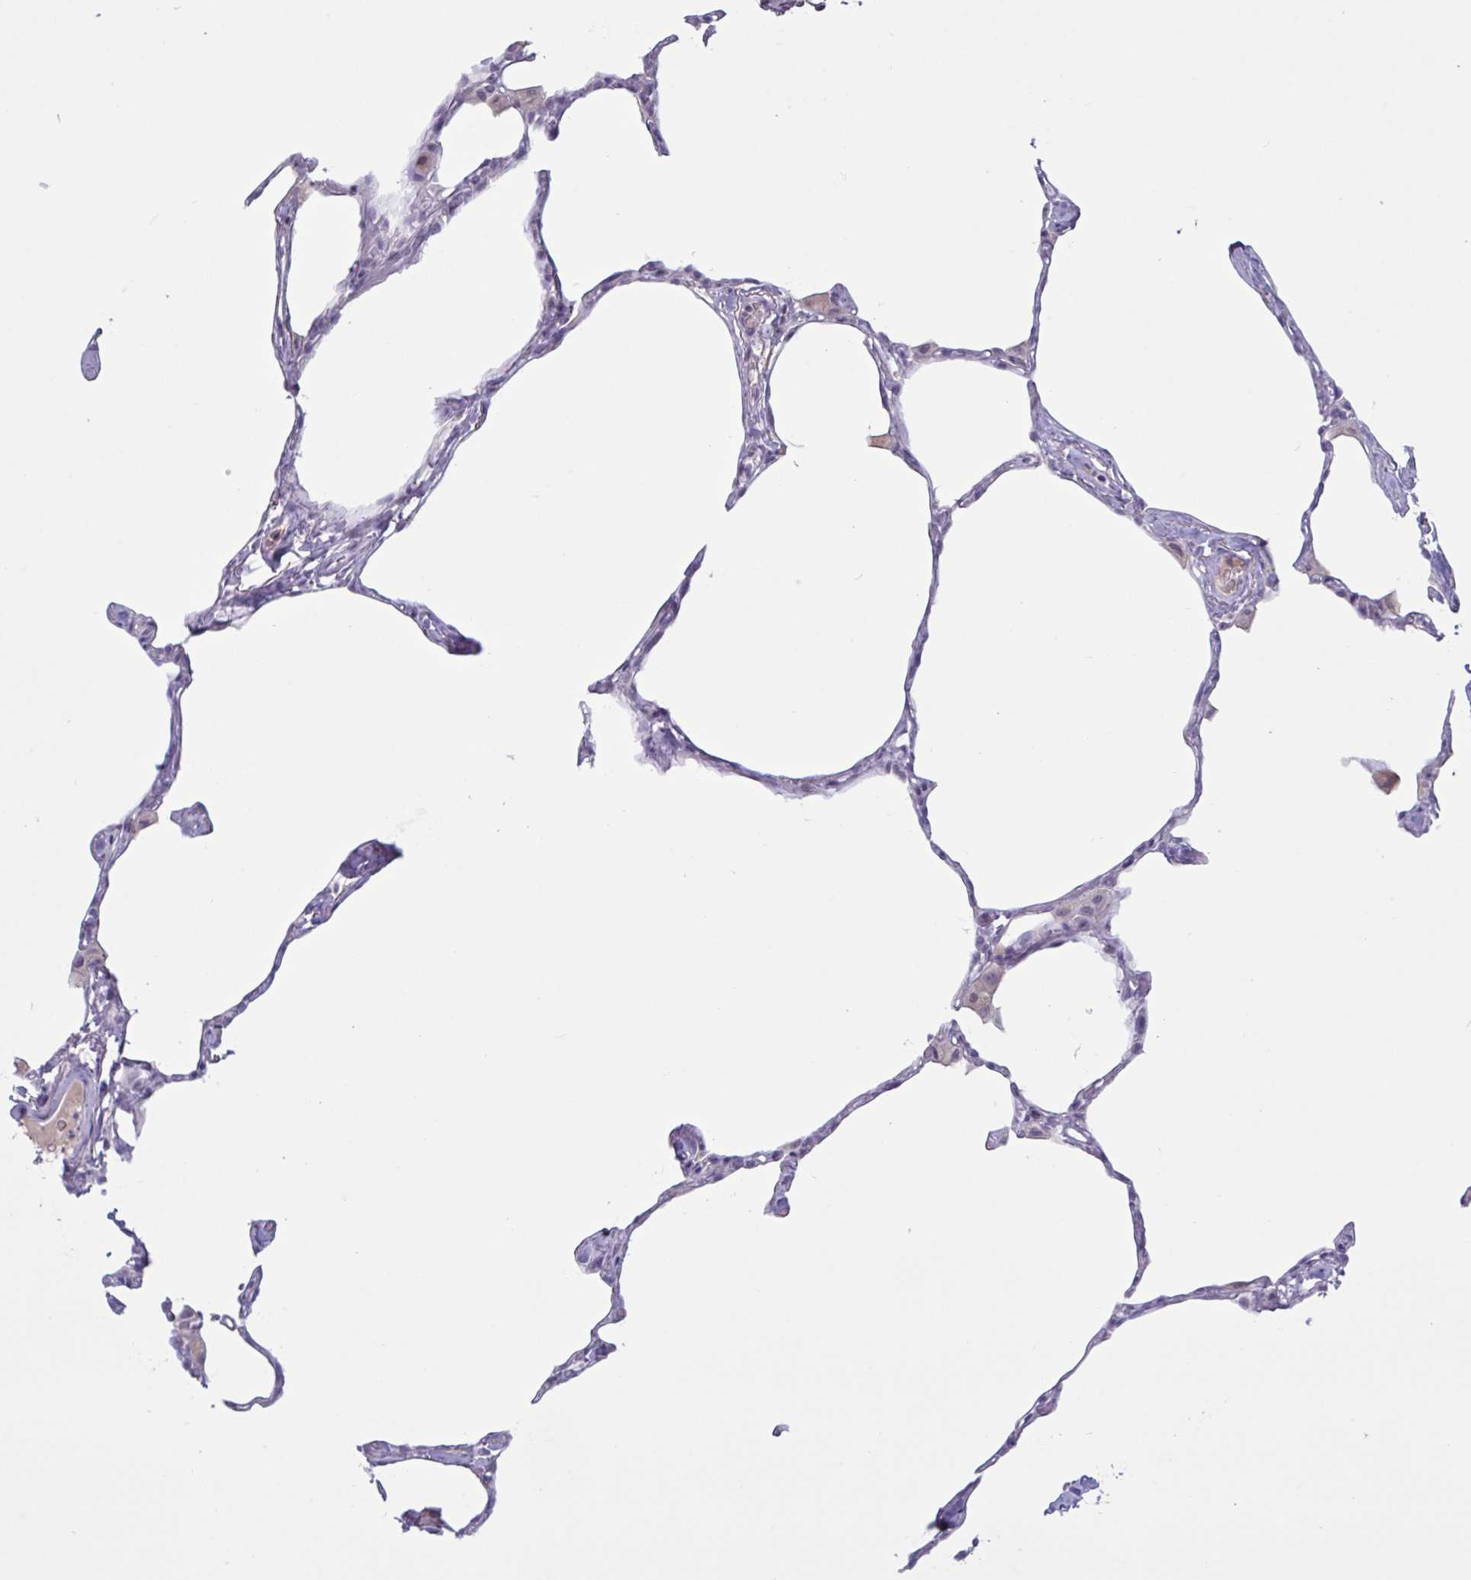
{"staining": {"intensity": "negative", "quantity": "none", "location": "none"}, "tissue": "lung", "cell_type": "Alveolar cells", "image_type": "normal", "snomed": [{"axis": "morphology", "description": "Normal tissue, NOS"}, {"axis": "topography", "description": "Lung"}], "caption": "The image reveals no significant positivity in alveolar cells of lung. Brightfield microscopy of immunohistochemistry (IHC) stained with DAB (brown) and hematoxylin (blue), captured at high magnification.", "gene": "ENSG00000281613", "patient": {"sex": "male", "age": 65}}